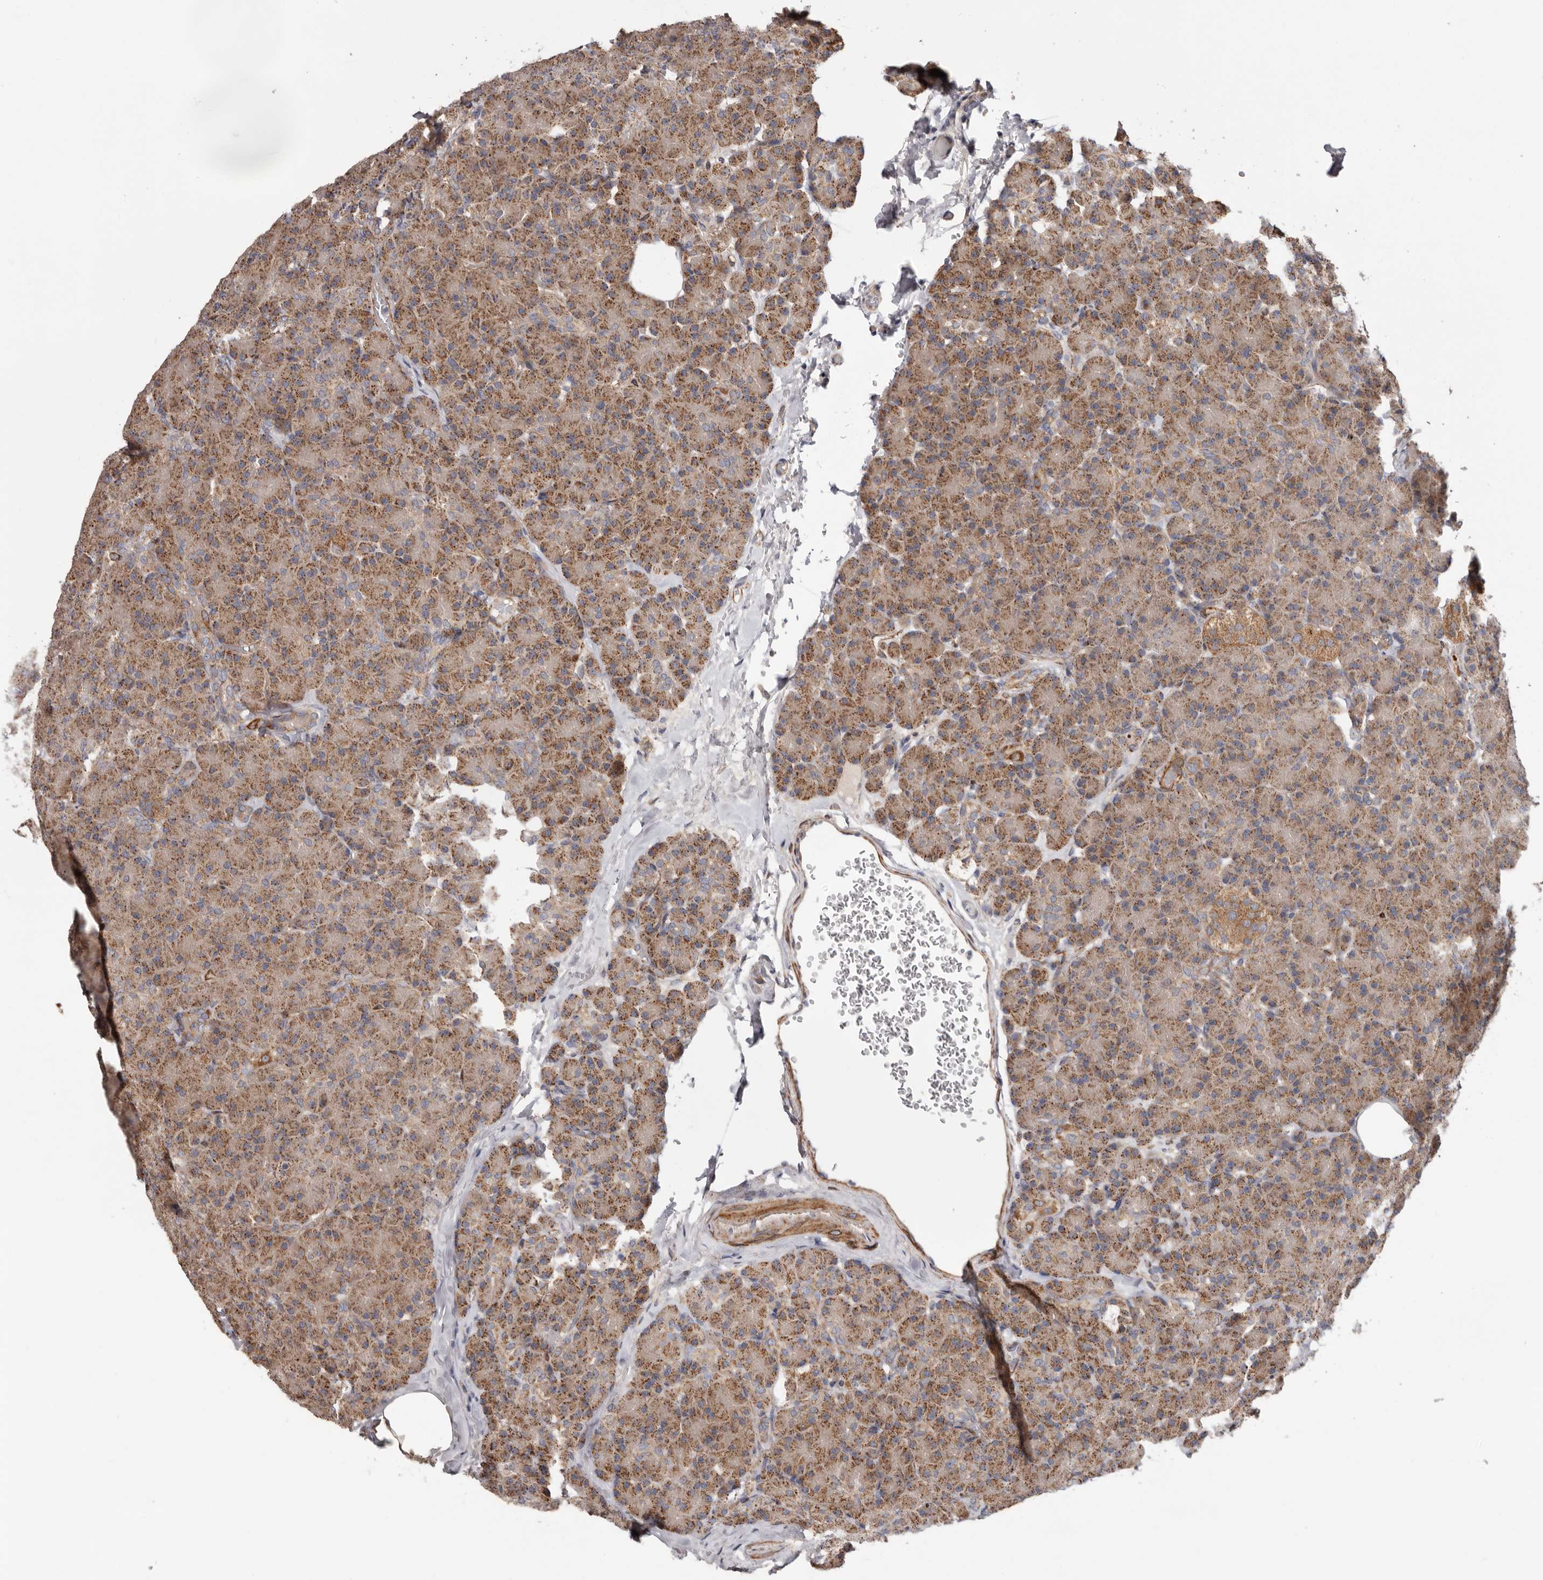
{"staining": {"intensity": "moderate", "quantity": ">75%", "location": "cytoplasmic/membranous"}, "tissue": "pancreas", "cell_type": "Exocrine glandular cells", "image_type": "normal", "snomed": [{"axis": "morphology", "description": "Normal tissue, NOS"}, {"axis": "topography", "description": "Pancreas"}], "caption": "The micrograph displays immunohistochemical staining of benign pancreas. There is moderate cytoplasmic/membranous expression is identified in approximately >75% of exocrine glandular cells.", "gene": "PROKR1", "patient": {"sex": "female", "age": 43}}